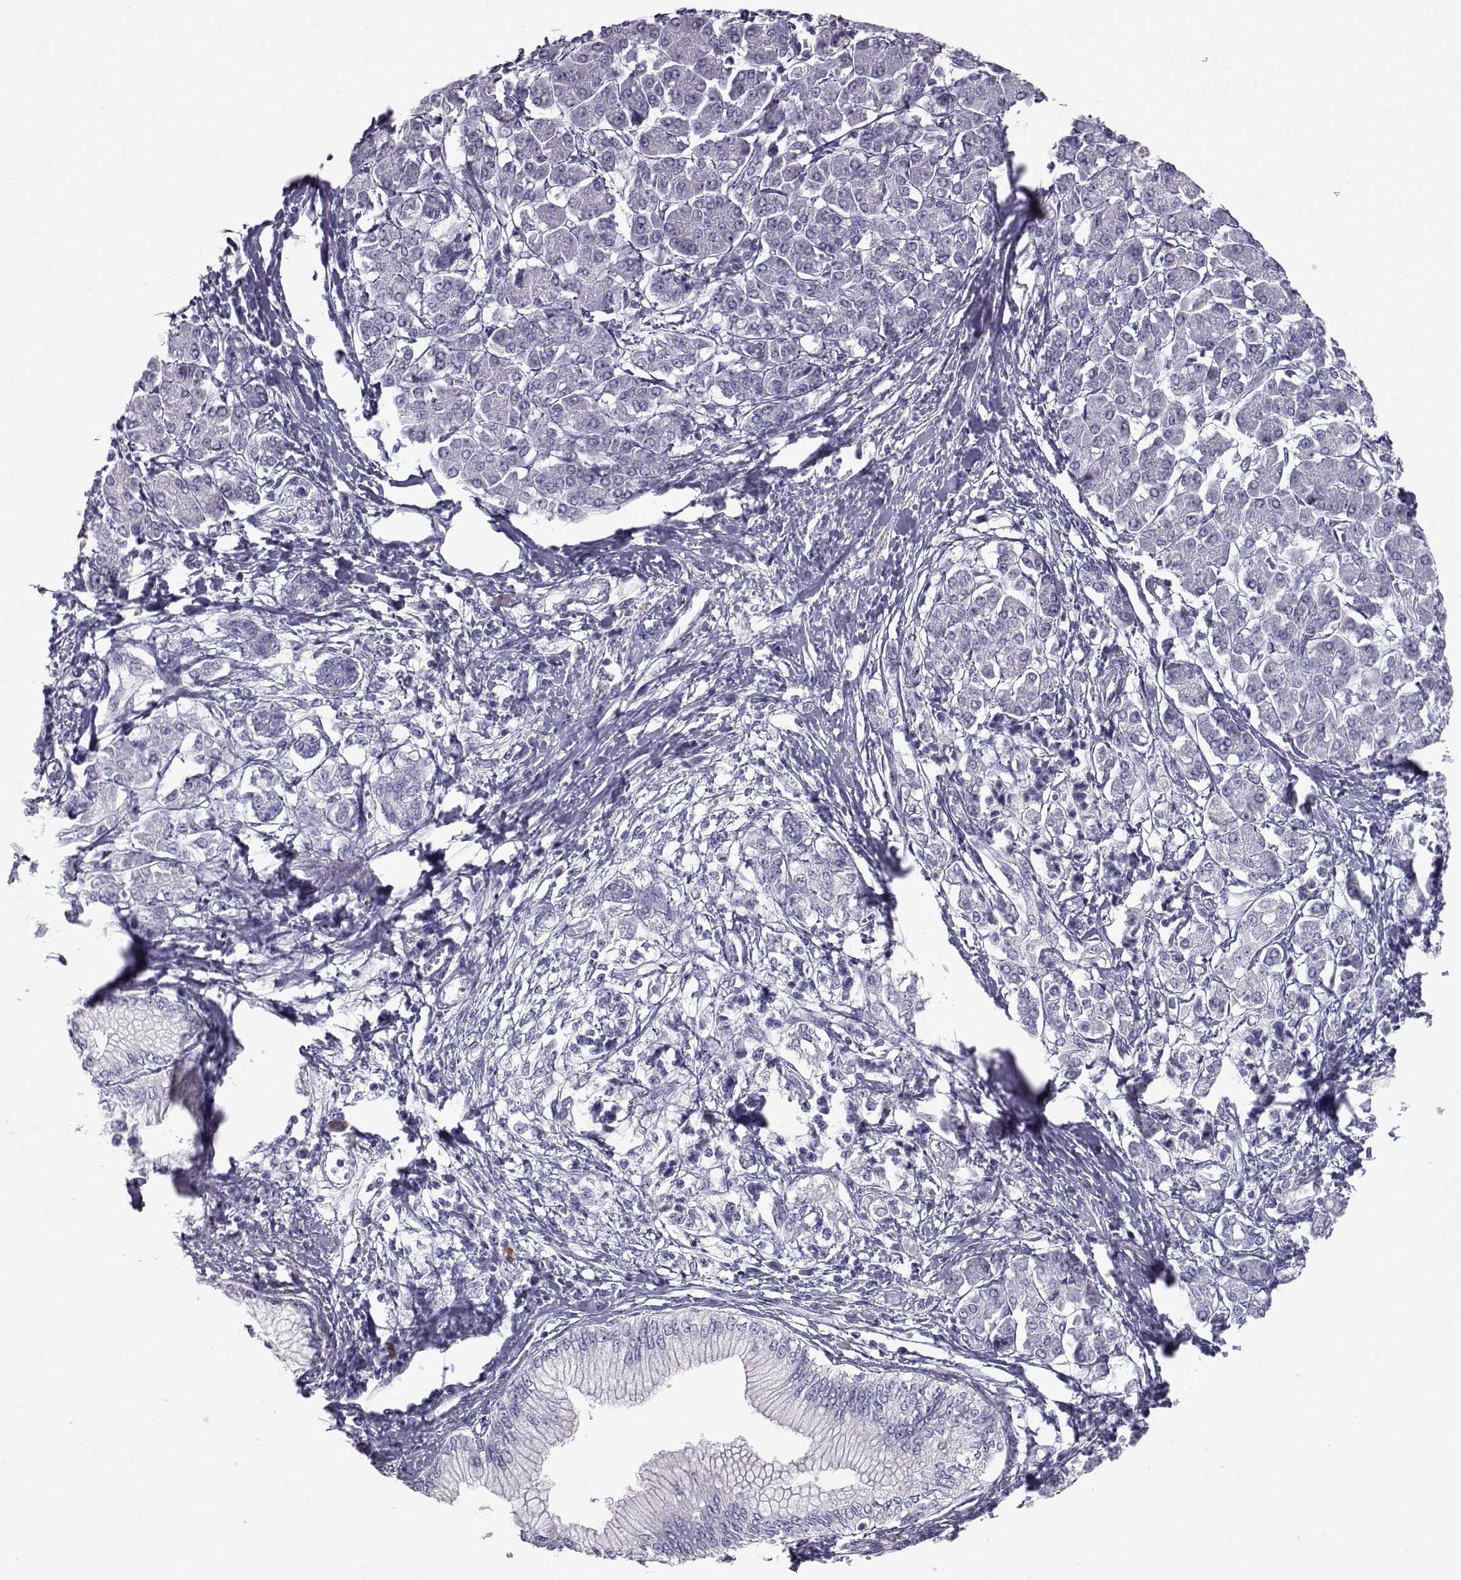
{"staining": {"intensity": "negative", "quantity": "none", "location": "none"}, "tissue": "pancreatic cancer", "cell_type": "Tumor cells", "image_type": "cancer", "snomed": [{"axis": "morphology", "description": "Adenocarcinoma, NOS"}, {"axis": "topography", "description": "Pancreas"}], "caption": "IHC image of adenocarcinoma (pancreatic) stained for a protein (brown), which reveals no staining in tumor cells. (DAB IHC visualized using brightfield microscopy, high magnification).", "gene": "NPVF", "patient": {"sex": "female", "age": 68}}